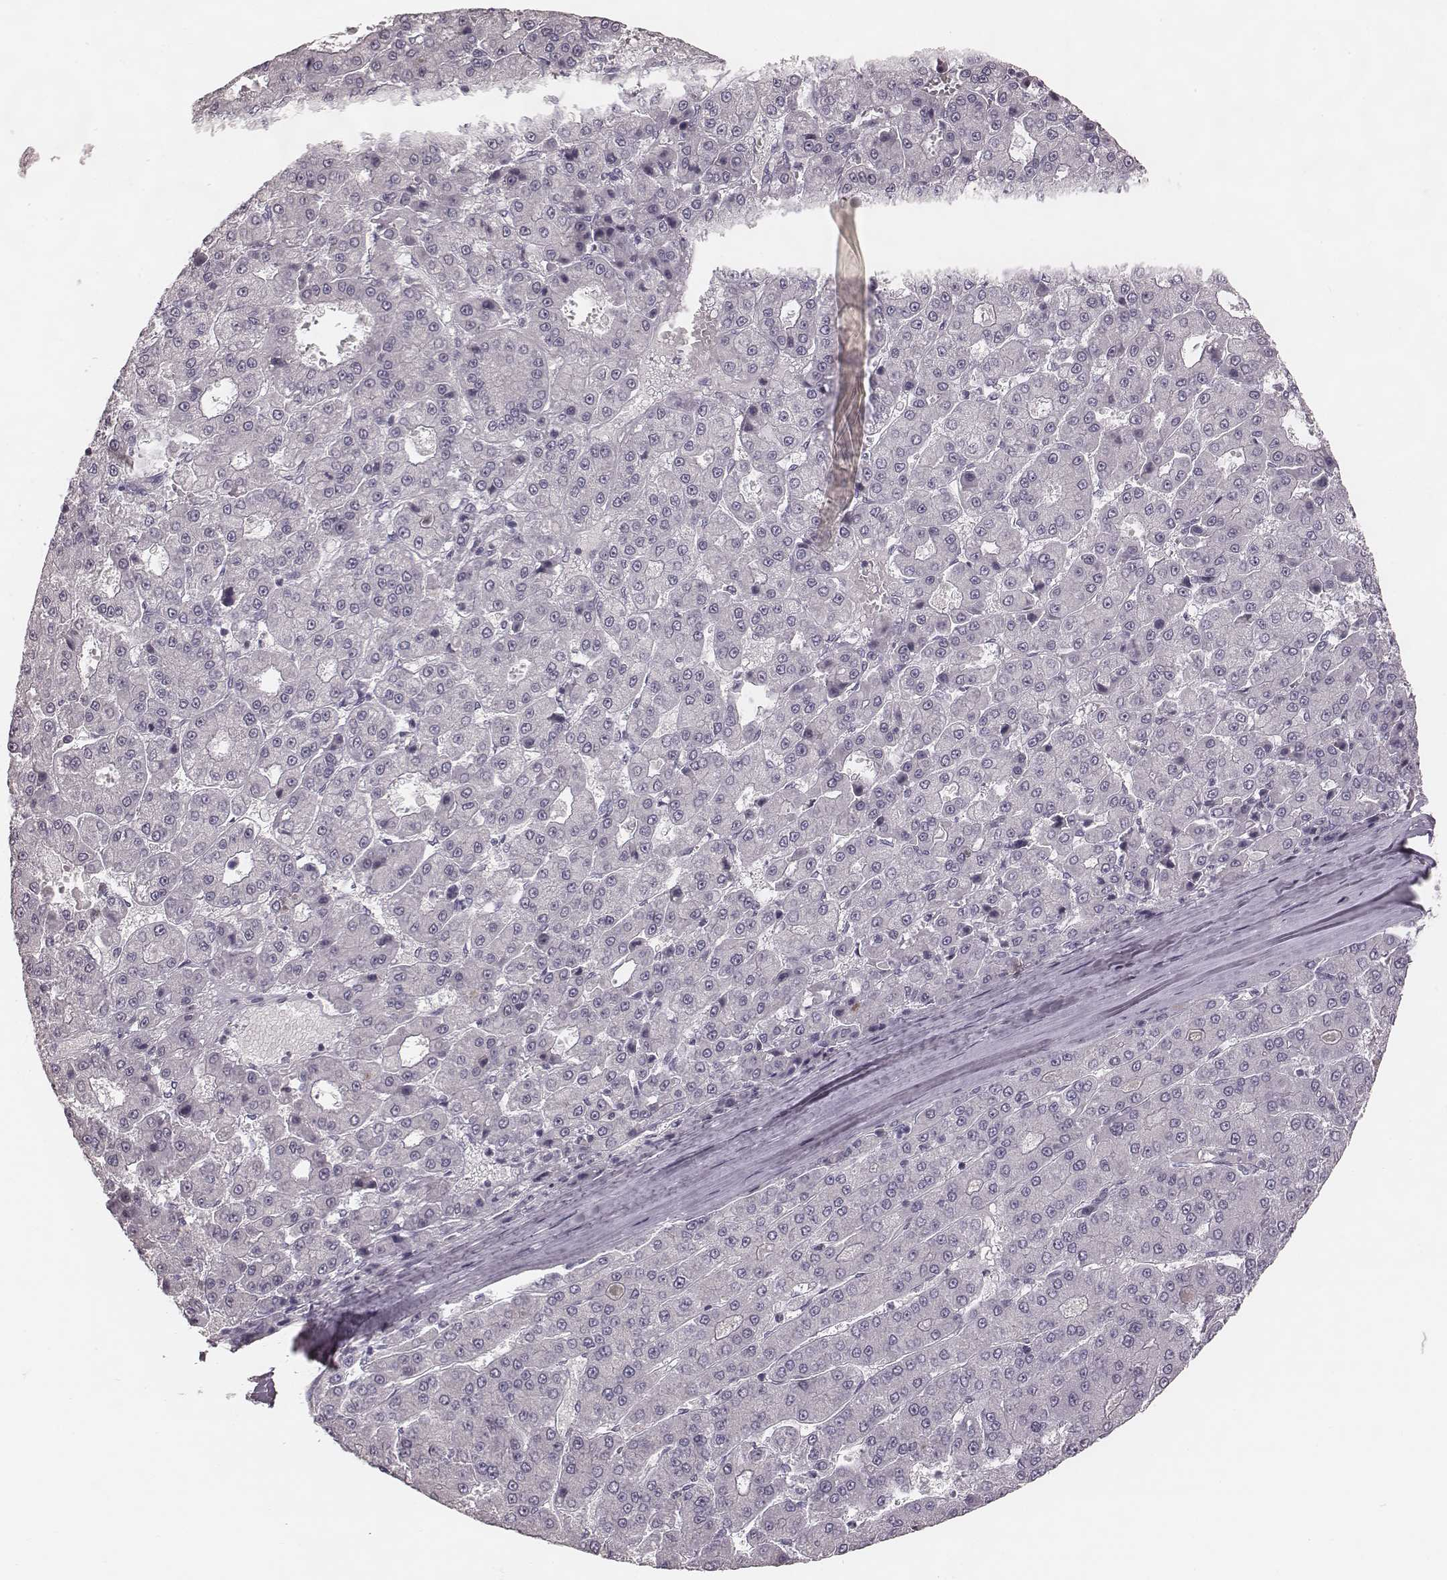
{"staining": {"intensity": "negative", "quantity": "none", "location": "none"}, "tissue": "liver cancer", "cell_type": "Tumor cells", "image_type": "cancer", "snomed": [{"axis": "morphology", "description": "Carcinoma, Hepatocellular, NOS"}, {"axis": "topography", "description": "Liver"}], "caption": "An IHC photomicrograph of hepatocellular carcinoma (liver) is shown. There is no staining in tumor cells of hepatocellular carcinoma (liver).", "gene": "SPA17", "patient": {"sex": "male", "age": 70}}